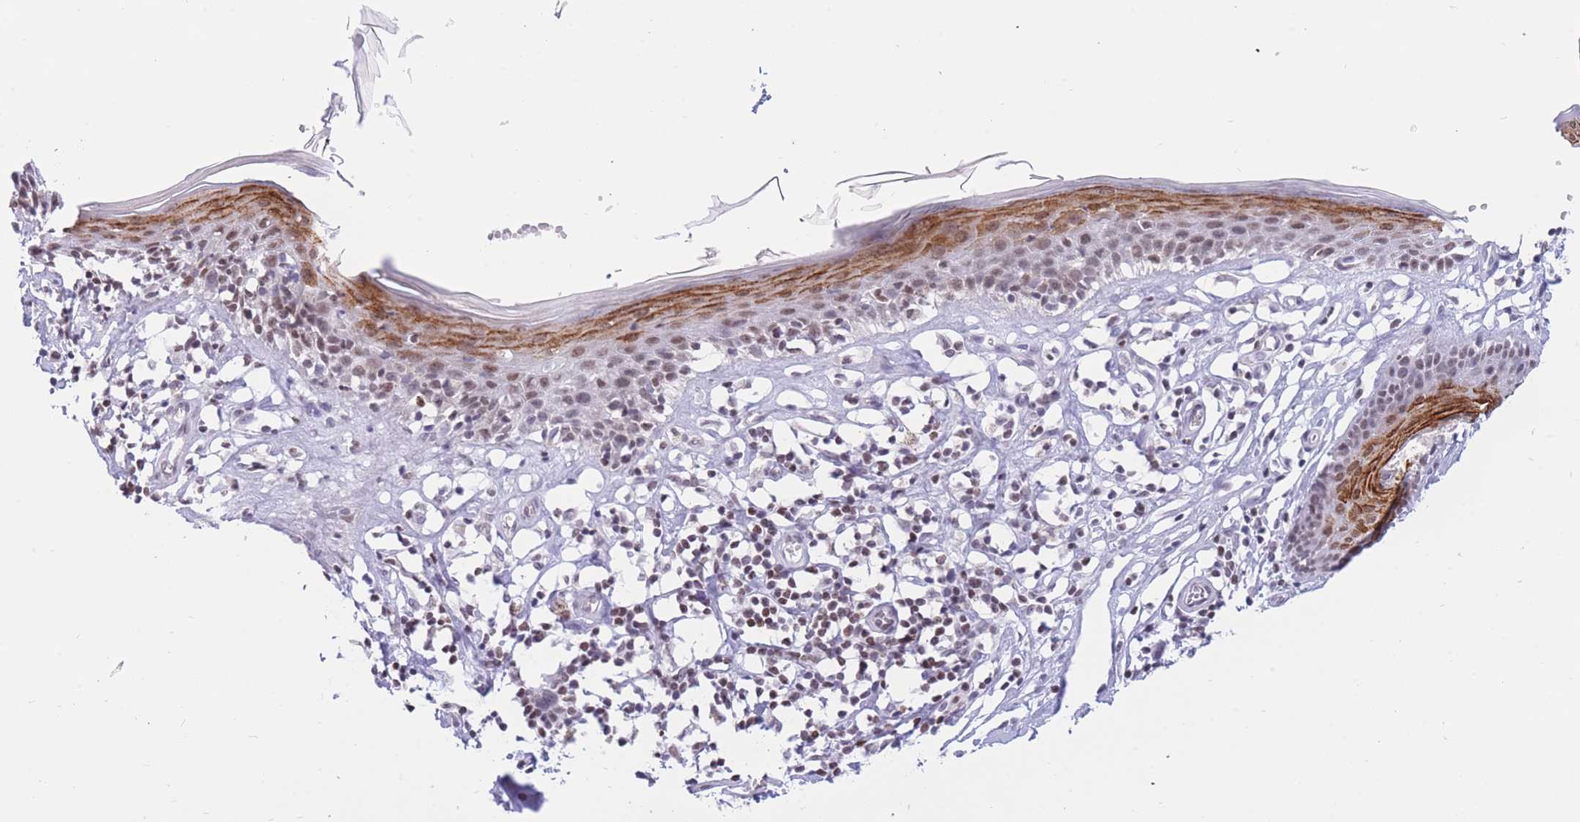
{"staining": {"intensity": "moderate", "quantity": "25%-75%", "location": "cytoplasmic/membranous,nuclear"}, "tissue": "skin", "cell_type": "Epidermal cells", "image_type": "normal", "snomed": [{"axis": "morphology", "description": "Normal tissue, NOS"}, {"axis": "topography", "description": "Adipose tissue"}, {"axis": "topography", "description": "Vascular tissue"}, {"axis": "topography", "description": "Vulva"}, {"axis": "topography", "description": "Peripheral nerve tissue"}], "caption": "This is a histology image of IHC staining of benign skin, which shows moderate expression in the cytoplasmic/membranous,nuclear of epidermal cells.", "gene": "HMGN1", "patient": {"sex": "female", "age": 86}}